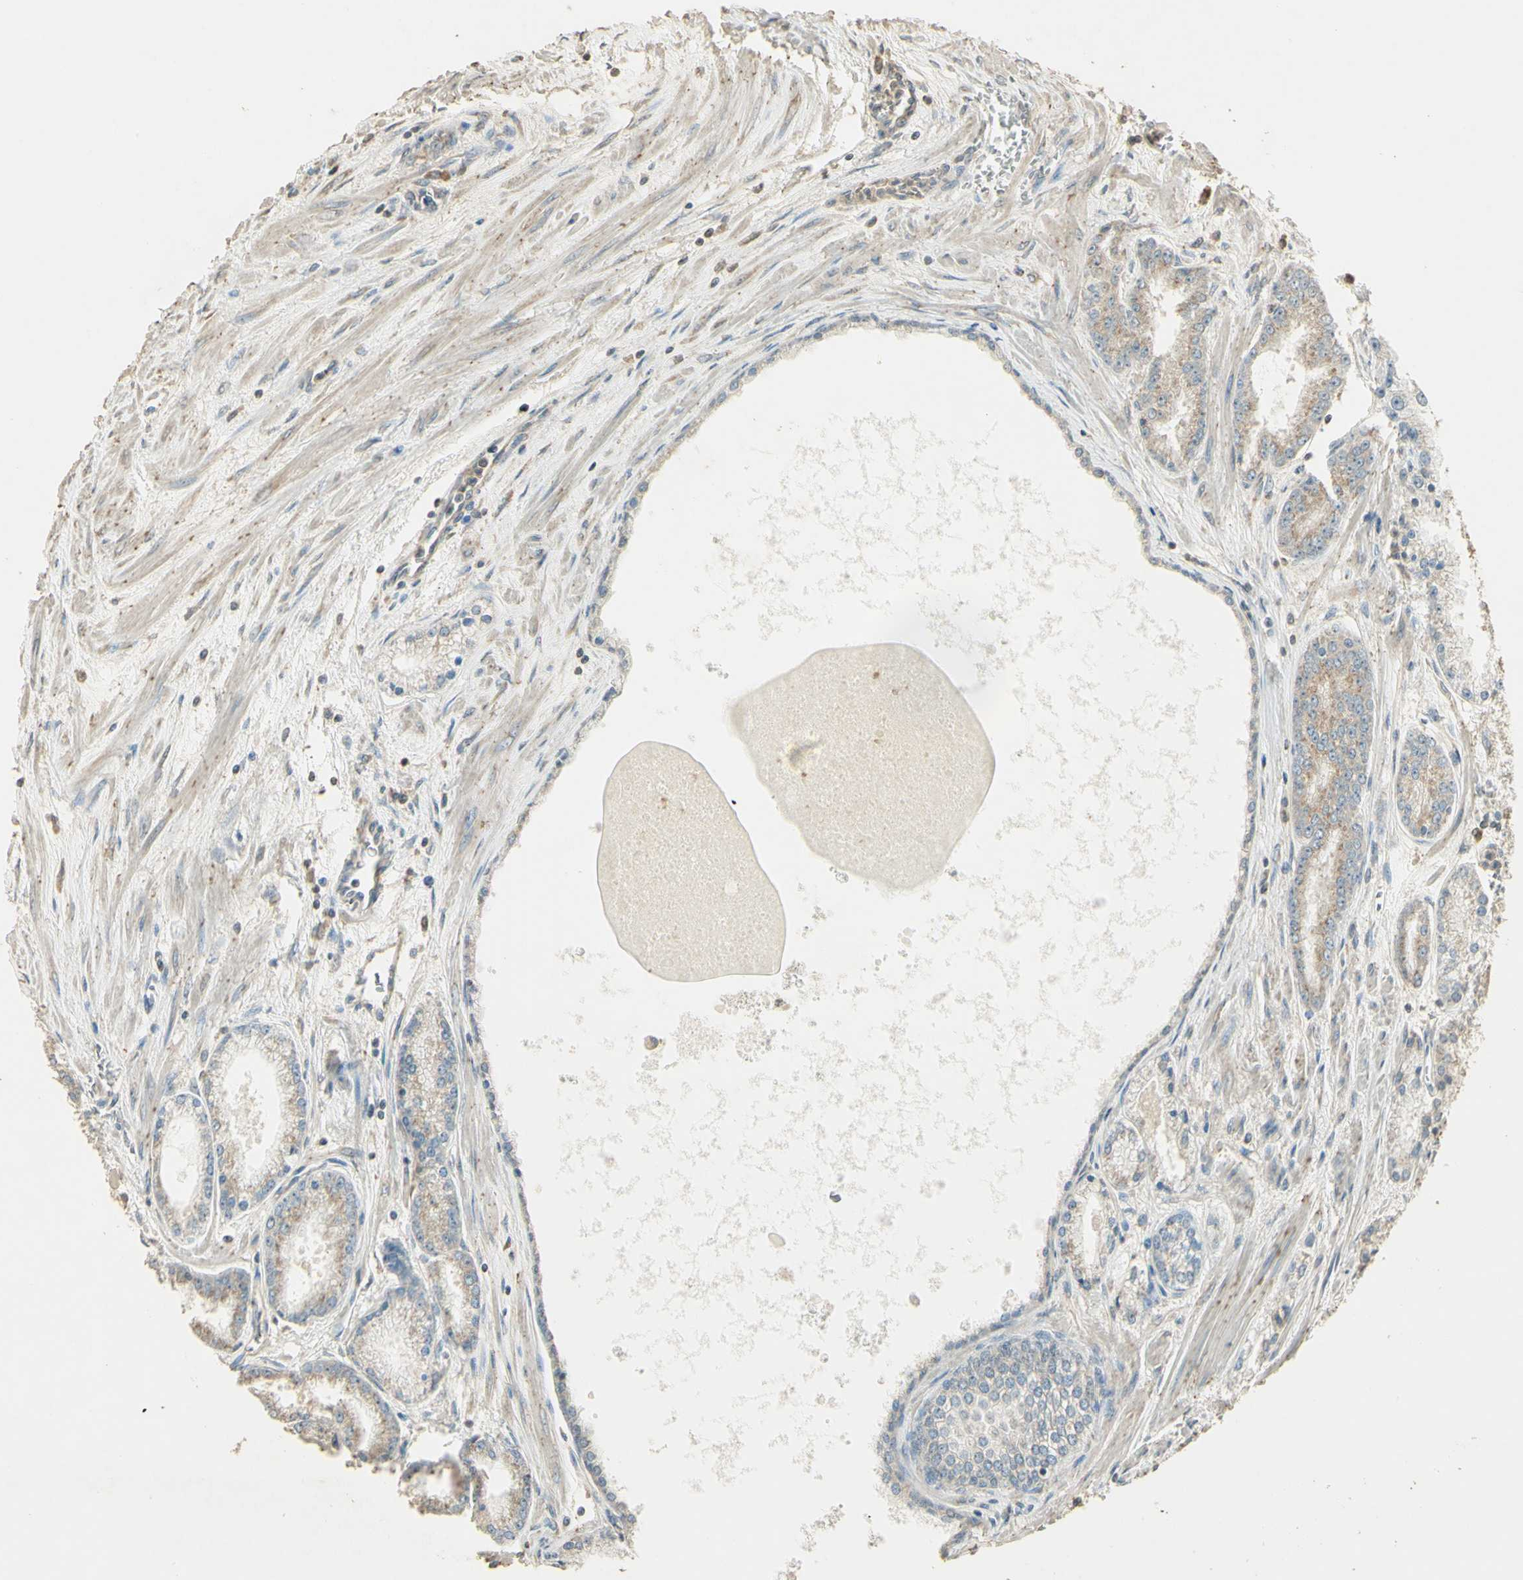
{"staining": {"intensity": "weak", "quantity": "25%-75%", "location": "cytoplasmic/membranous"}, "tissue": "prostate cancer", "cell_type": "Tumor cells", "image_type": "cancer", "snomed": [{"axis": "morphology", "description": "Adenocarcinoma, High grade"}, {"axis": "topography", "description": "Prostate"}], "caption": "About 25%-75% of tumor cells in human prostate cancer (adenocarcinoma (high-grade)) show weak cytoplasmic/membranous protein staining as visualized by brown immunohistochemical staining.", "gene": "UXS1", "patient": {"sex": "male", "age": 61}}